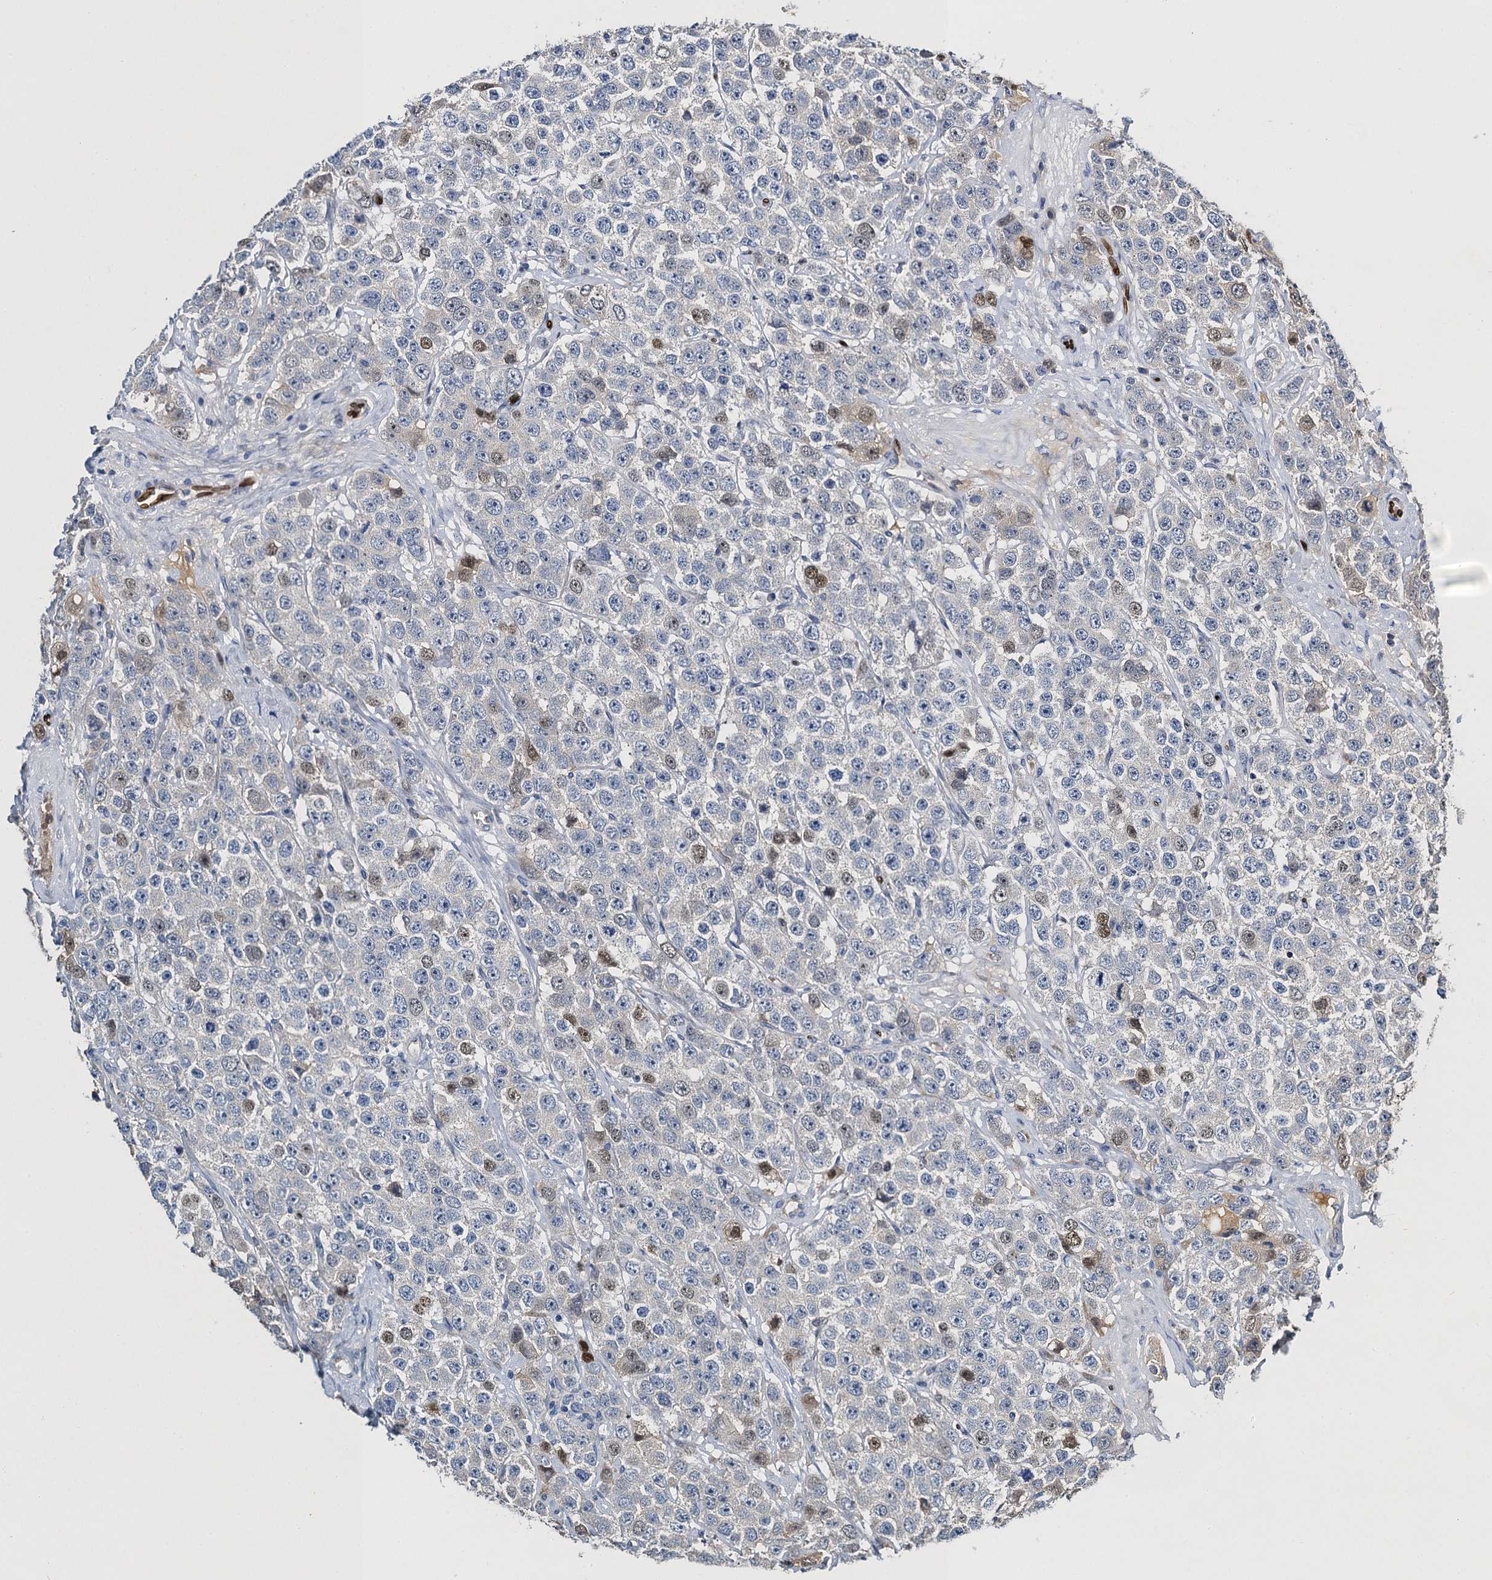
{"staining": {"intensity": "moderate", "quantity": "<25%", "location": "nuclear"}, "tissue": "testis cancer", "cell_type": "Tumor cells", "image_type": "cancer", "snomed": [{"axis": "morphology", "description": "Seminoma, NOS"}, {"axis": "topography", "description": "Testis"}], "caption": "Human testis seminoma stained with a brown dye demonstrates moderate nuclear positive positivity in approximately <25% of tumor cells.", "gene": "SLC11A2", "patient": {"sex": "male", "age": 28}}